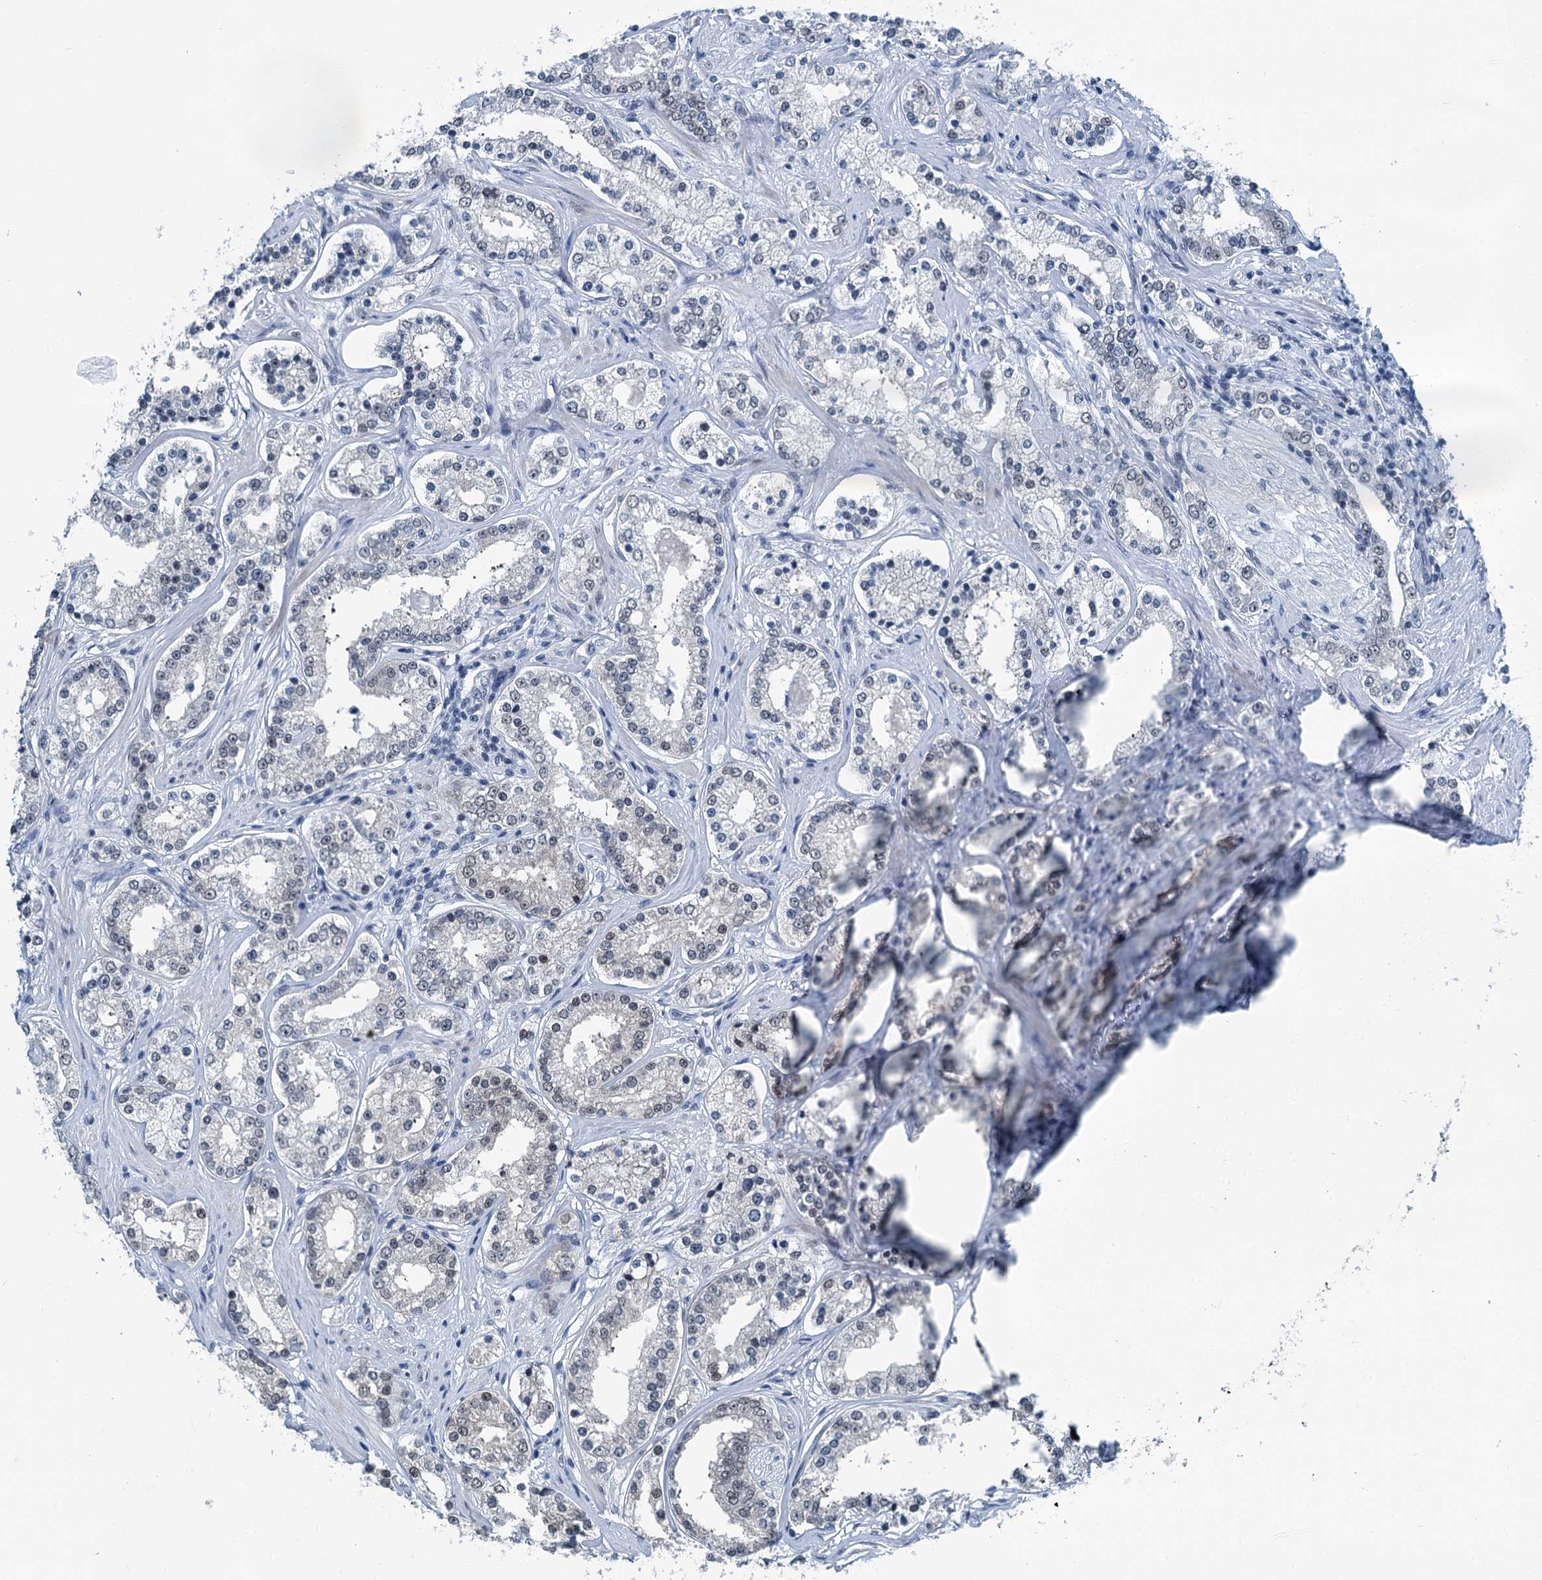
{"staining": {"intensity": "negative", "quantity": "none", "location": "none"}, "tissue": "prostate cancer", "cell_type": "Tumor cells", "image_type": "cancer", "snomed": [{"axis": "morphology", "description": "Normal tissue, NOS"}, {"axis": "morphology", "description": "Adenocarcinoma, High grade"}, {"axis": "topography", "description": "Prostate"}], "caption": "DAB (3,3'-diaminobenzidine) immunohistochemical staining of prostate high-grade adenocarcinoma reveals no significant positivity in tumor cells. (DAB immunohistochemistry, high magnification).", "gene": "TRPT1", "patient": {"sex": "male", "age": 83}}